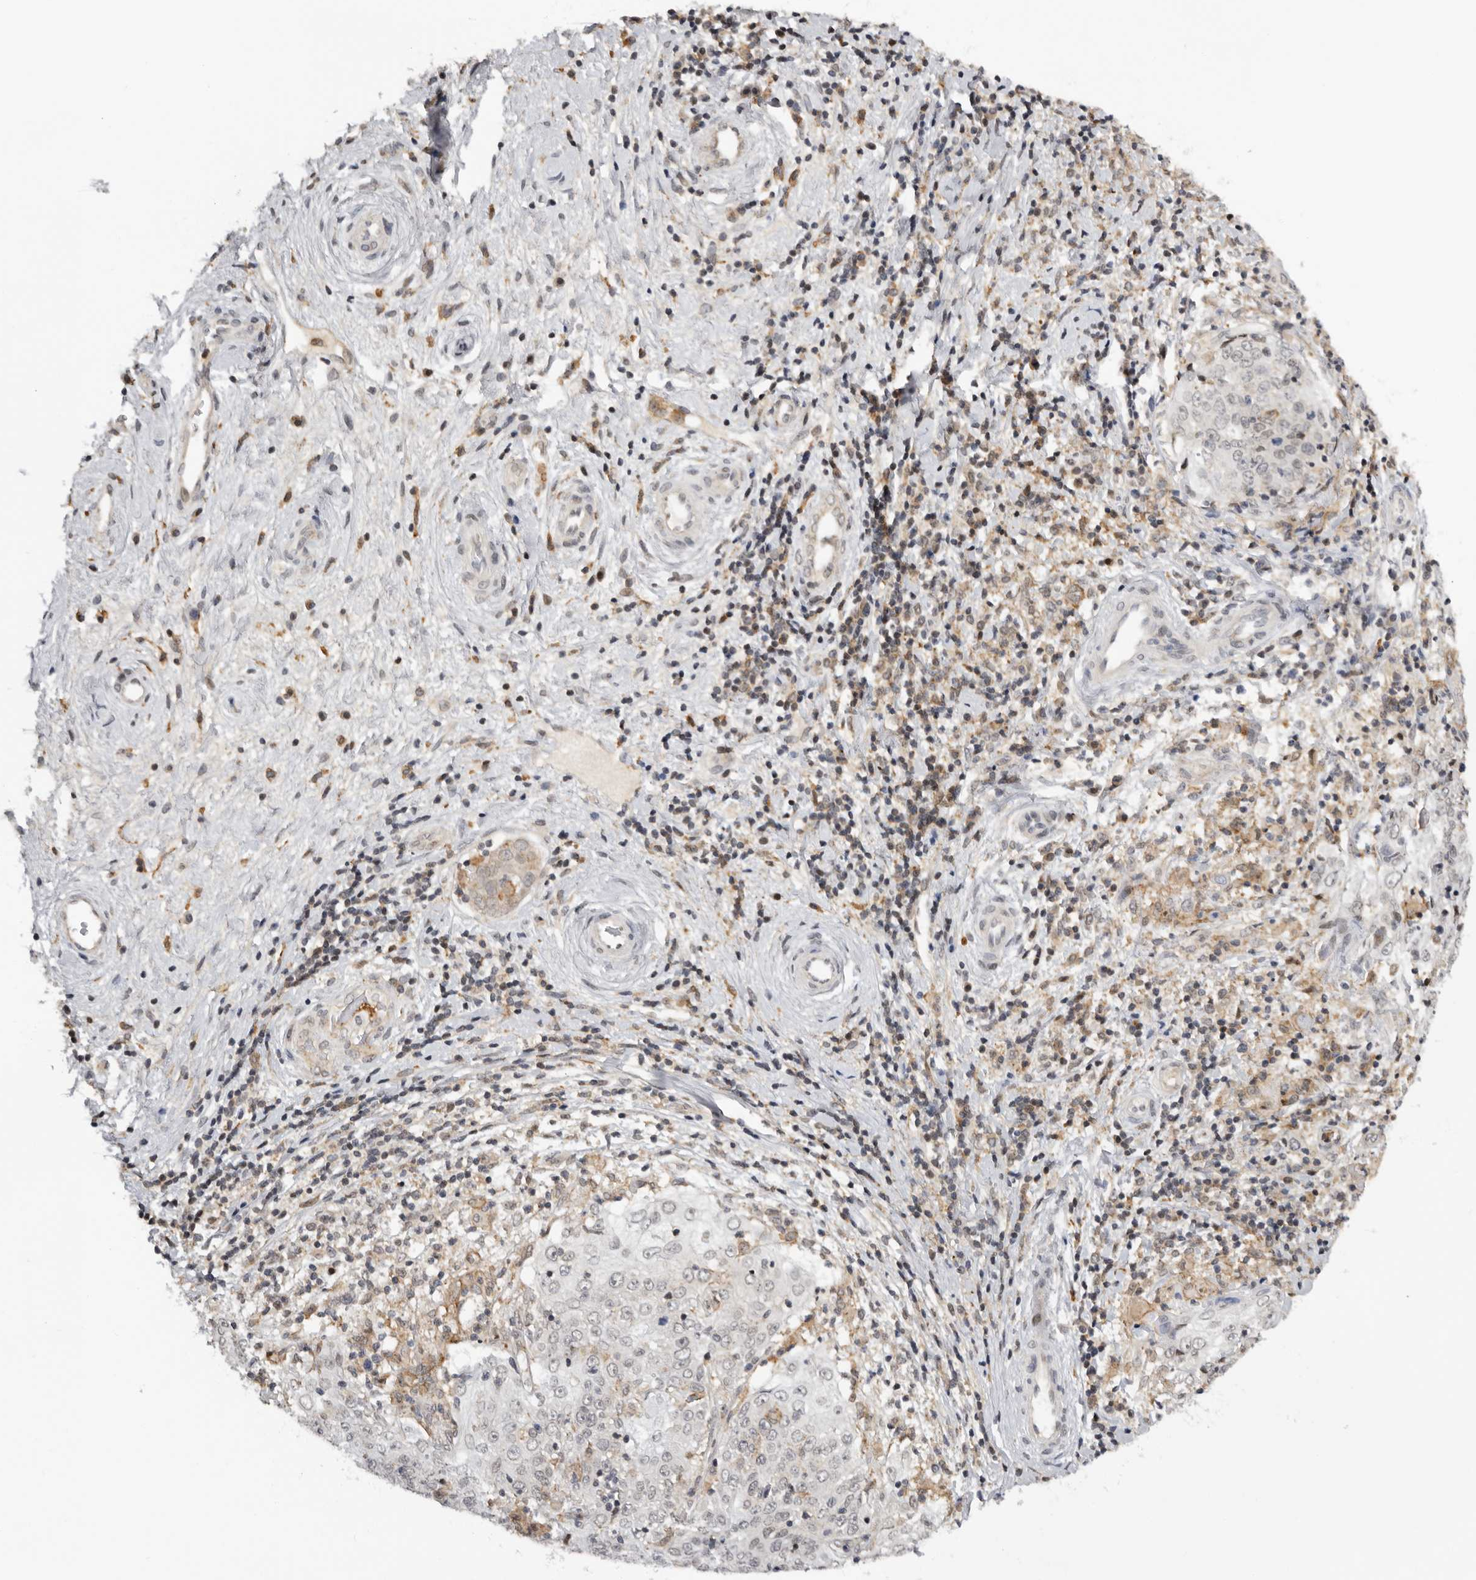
{"staining": {"intensity": "negative", "quantity": "none", "location": "none"}, "tissue": "cervical cancer", "cell_type": "Tumor cells", "image_type": "cancer", "snomed": [{"axis": "morphology", "description": "Squamous cell carcinoma, NOS"}, {"axis": "topography", "description": "Cervix"}], "caption": "Protein analysis of cervical cancer (squamous cell carcinoma) demonstrates no significant staining in tumor cells.", "gene": "KIF2B", "patient": {"sex": "female", "age": 48}}